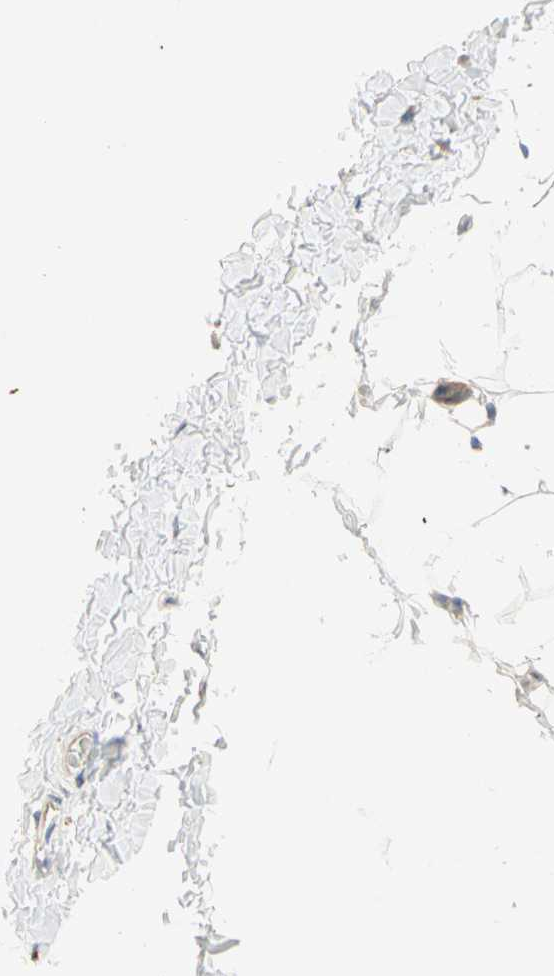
{"staining": {"intensity": "negative", "quantity": "none", "location": "none"}, "tissue": "adipose tissue", "cell_type": "Adipocytes", "image_type": "normal", "snomed": [{"axis": "morphology", "description": "Normal tissue, NOS"}, {"axis": "topography", "description": "Soft tissue"}], "caption": "Adipose tissue was stained to show a protein in brown. There is no significant positivity in adipocytes. (DAB immunohistochemistry visualized using brightfield microscopy, high magnification).", "gene": "PDE8A", "patient": {"sex": "male", "age": 26}}